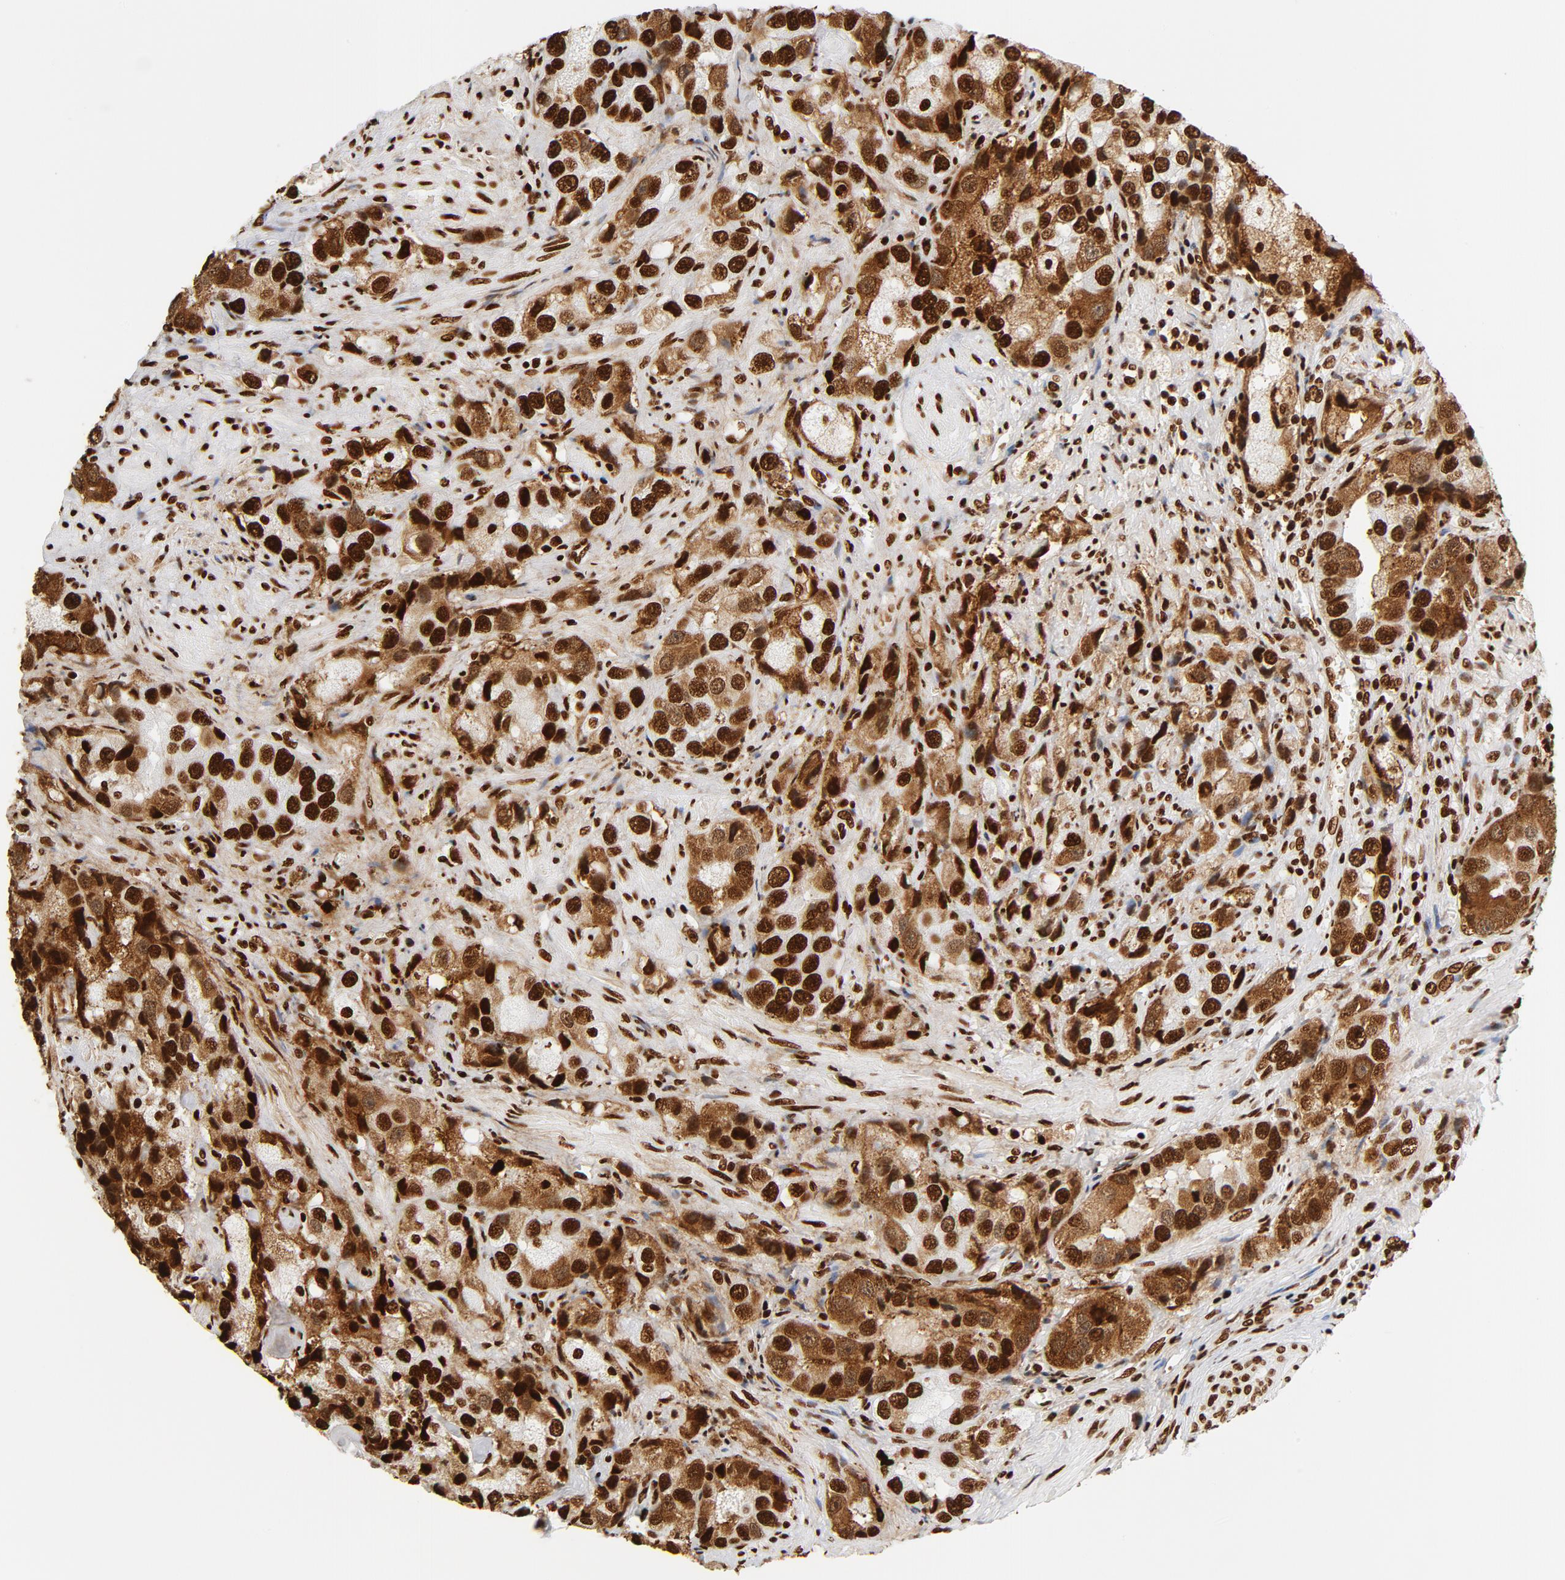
{"staining": {"intensity": "strong", "quantity": ">75%", "location": "cytoplasmic/membranous,nuclear"}, "tissue": "prostate cancer", "cell_type": "Tumor cells", "image_type": "cancer", "snomed": [{"axis": "morphology", "description": "Adenocarcinoma, High grade"}, {"axis": "topography", "description": "Prostate"}], "caption": "Immunohistochemistry (IHC) histopathology image of neoplastic tissue: human prostate adenocarcinoma (high-grade) stained using immunohistochemistry (IHC) reveals high levels of strong protein expression localized specifically in the cytoplasmic/membranous and nuclear of tumor cells, appearing as a cytoplasmic/membranous and nuclear brown color.", "gene": "XRCC6", "patient": {"sex": "male", "age": 63}}